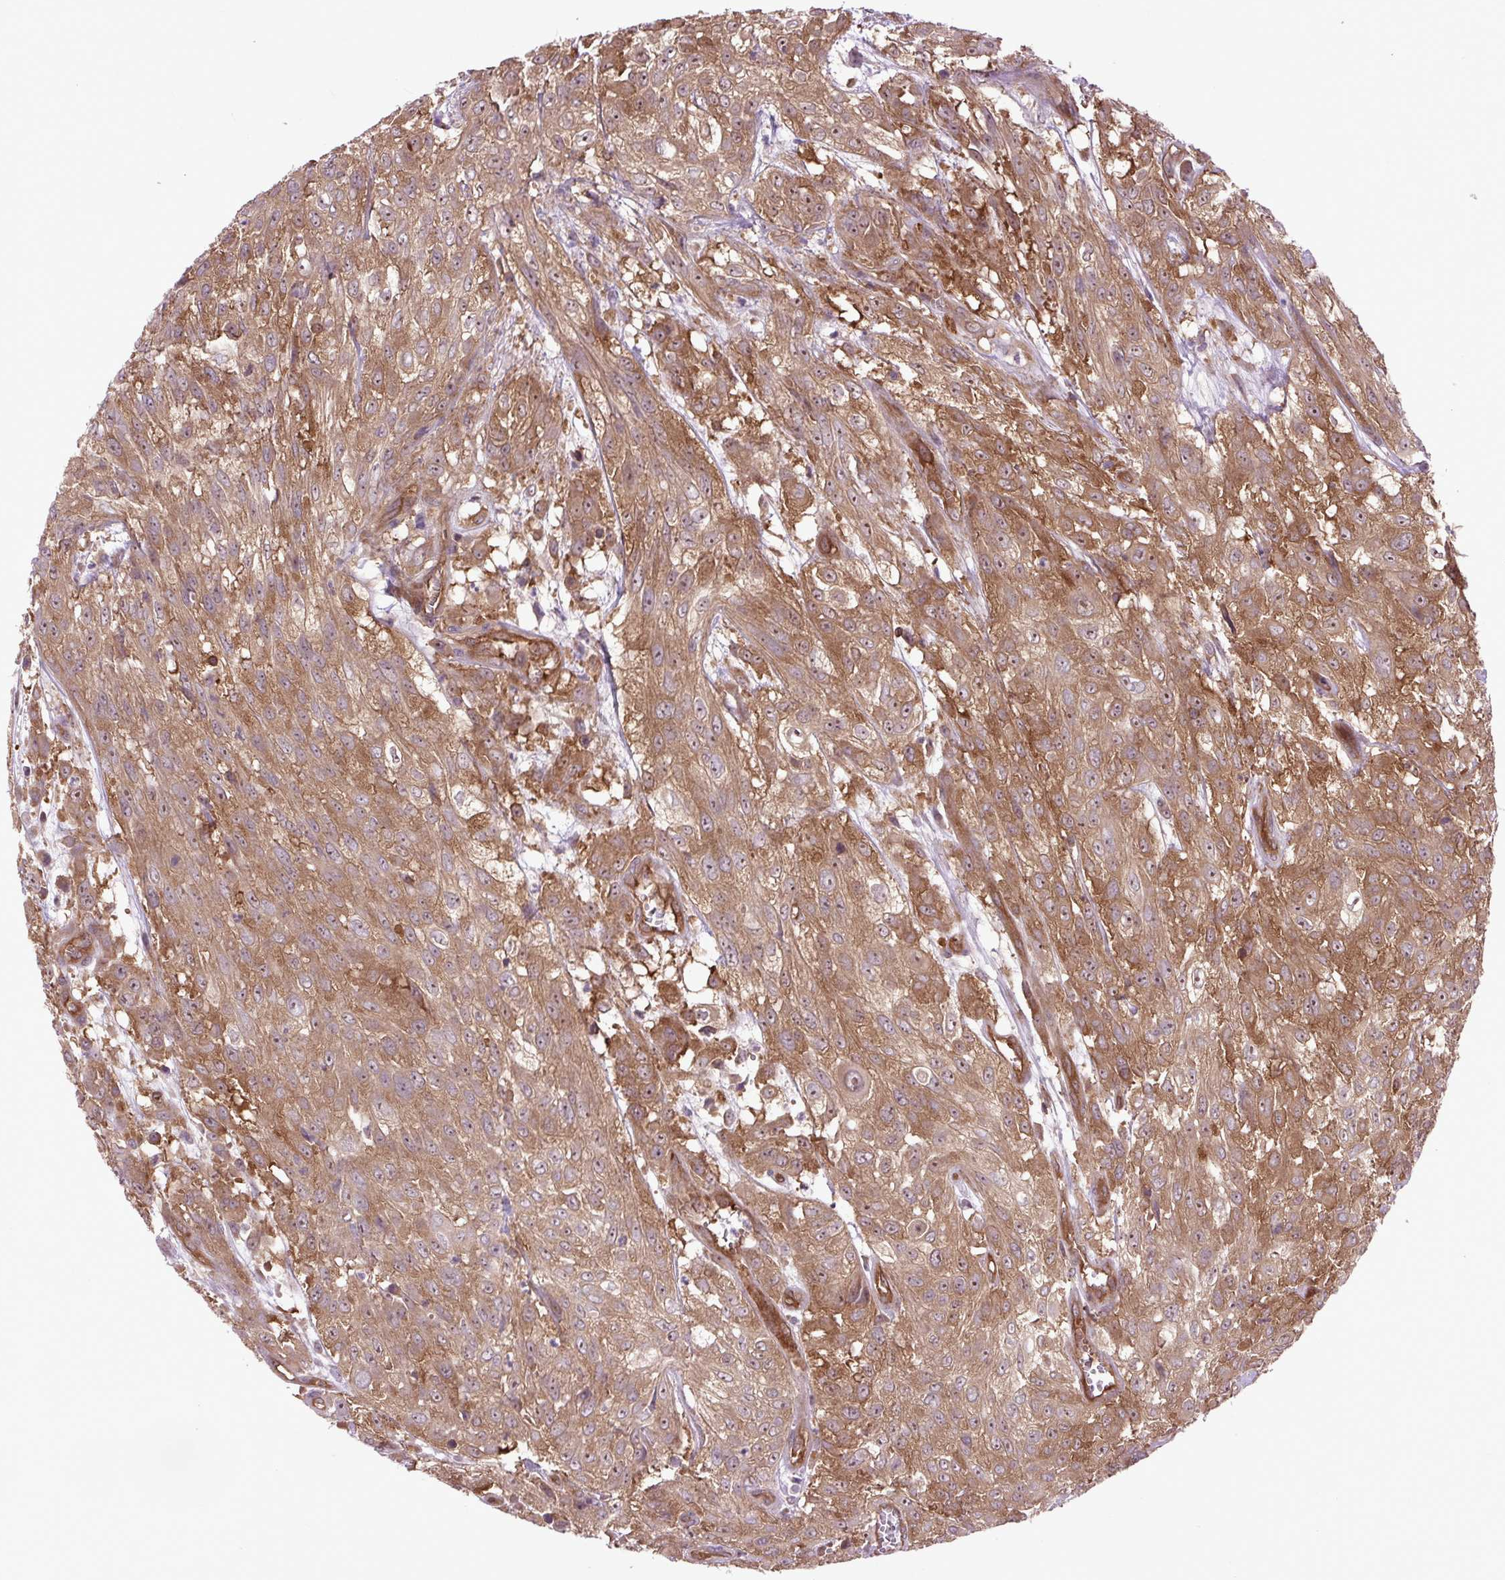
{"staining": {"intensity": "moderate", "quantity": ">75%", "location": "cytoplasmic/membranous,nuclear"}, "tissue": "urothelial cancer", "cell_type": "Tumor cells", "image_type": "cancer", "snomed": [{"axis": "morphology", "description": "Urothelial carcinoma, High grade"}, {"axis": "topography", "description": "Urinary bladder"}], "caption": "Brown immunohistochemical staining in urothelial cancer shows moderate cytoplasmic/membranous and nuclear expression in approximately >75% of tumor cells.", "gene": "PLCG1", "patient": {"sex": "male", "age": 57}}